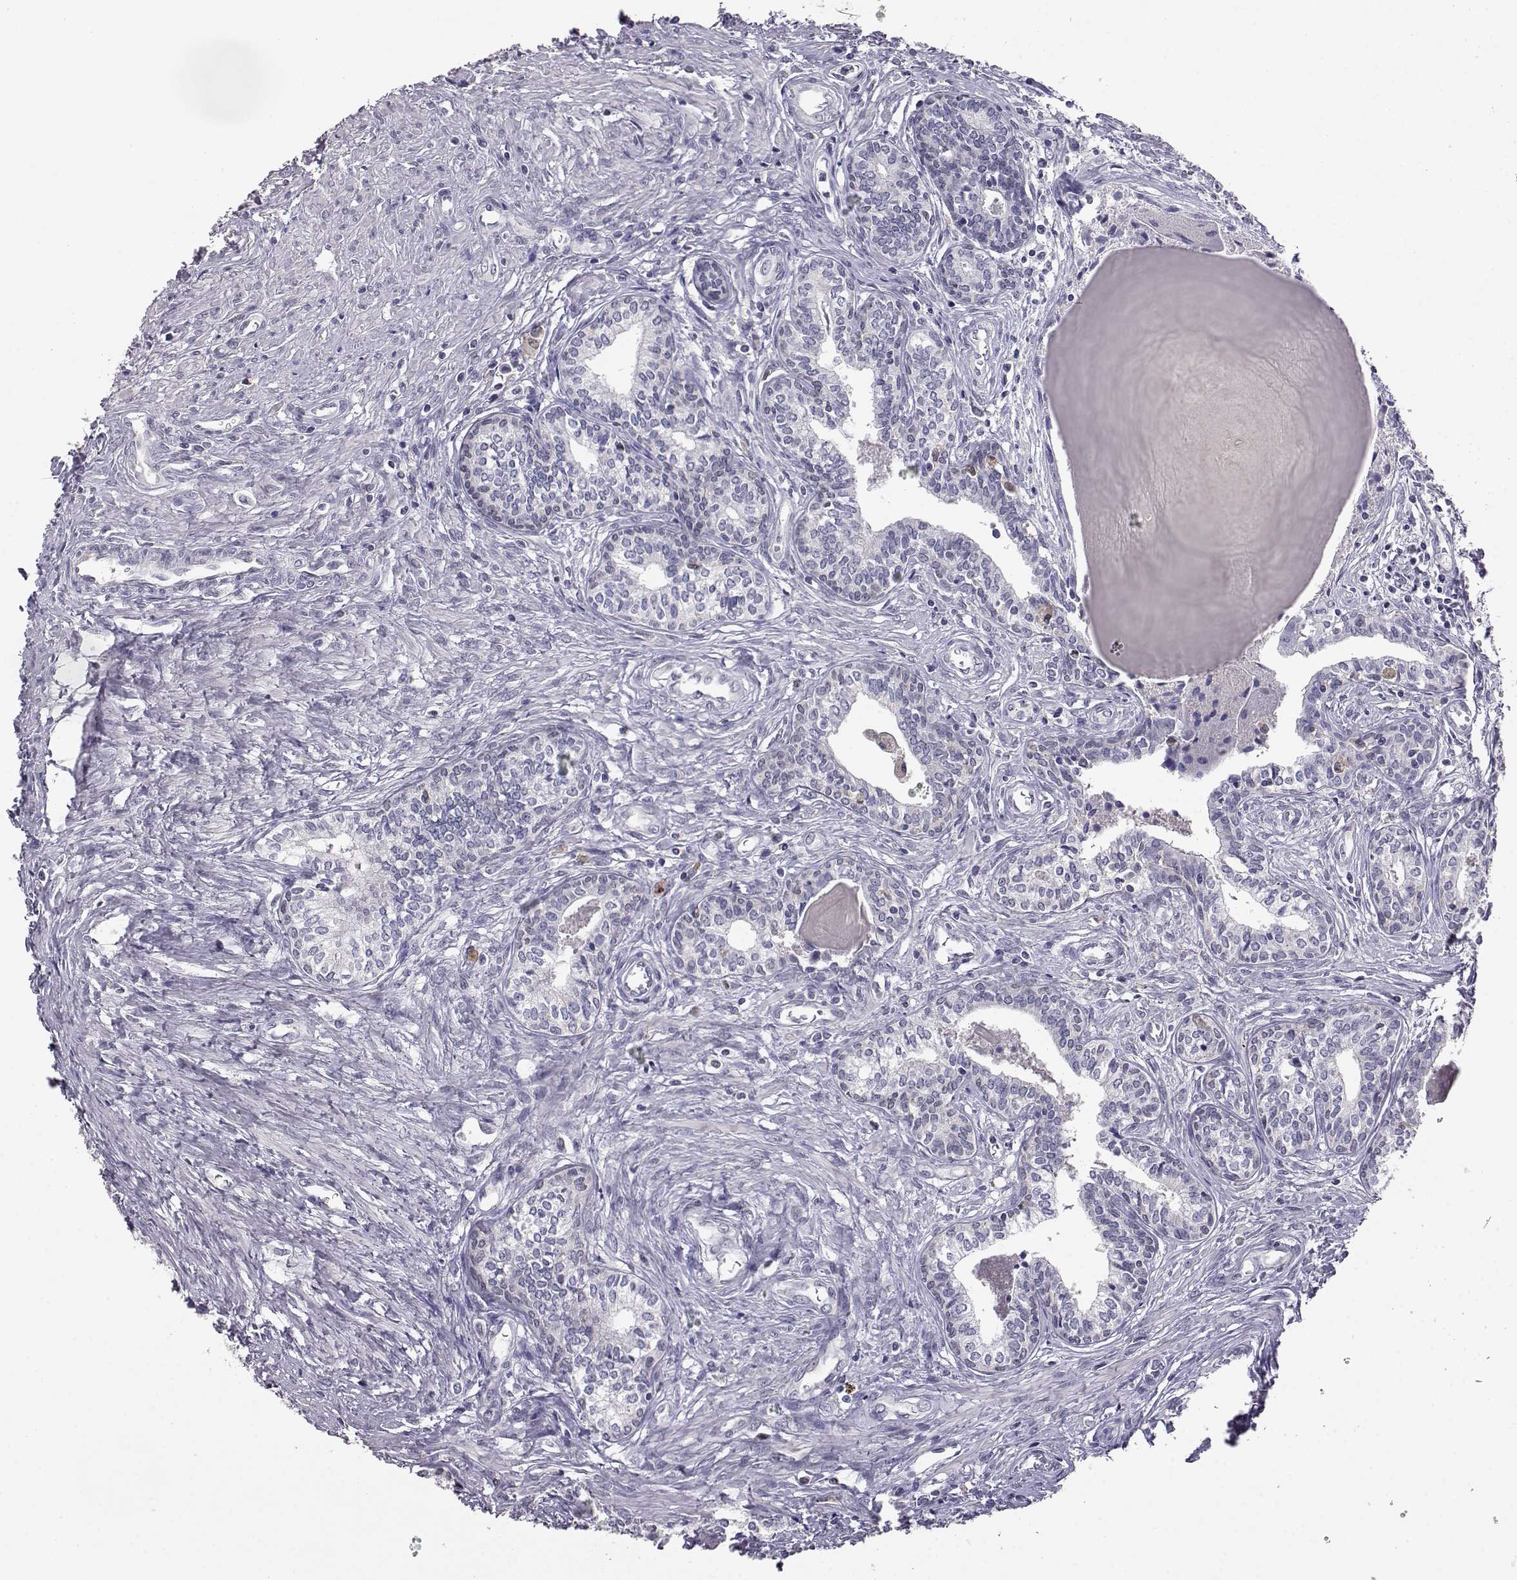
{"staining": {"intensity": "negative", "quantity": "none", "location": "none"}, "tissue": "prostate", "cell_type": "Glandular cells", "image_type": "normal", "snomed": [{"axis": "morphology", "description": "Normal tissue, NOS"}, {"axis": "topography", "description": "Prostate"}], "caption": "An immunohistochemistry histopathology image of normal prostate is shown. There is no staining in glandular cells of prostate.", "gene": "AKR1B1", "patient": {"sex": "male", "age": 60}}